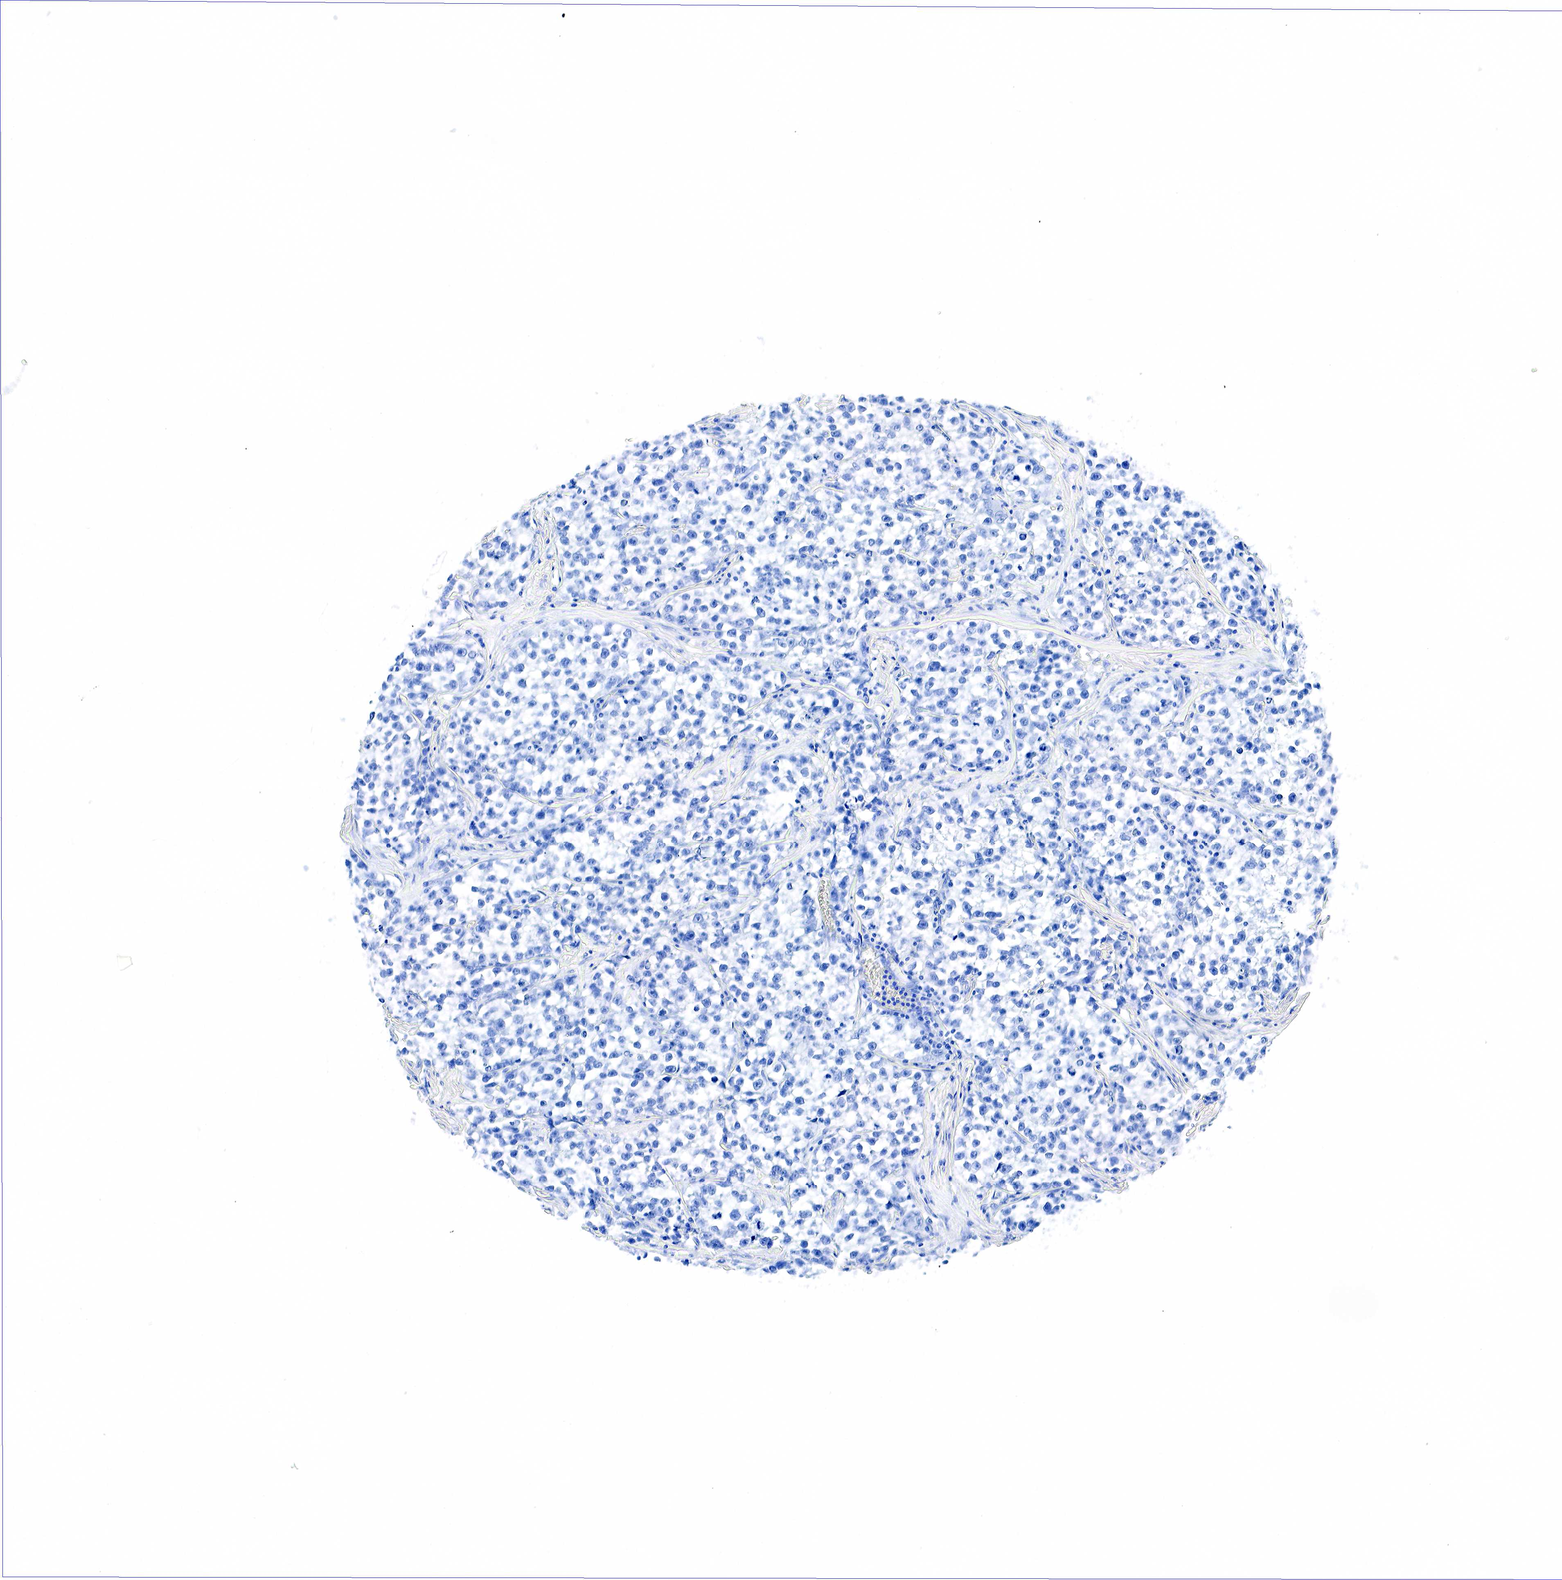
{"staining": {"intensity": "negative", "quantity": "none", "location": "none"}, "tissue": "testis cancer", "cell_type": "Tumor cells", "image_type": "cancer", "snomed": [{"axis": "morphology", "description": "Seminoma, NOS"}, {"axis": "morphology", "description": "Carcinoma, Embryonal, NOS"}, {"axis": "topography", "description": "Testis"}], "caption": "The image displays no staining of tumor cells in testis cancer (seminoma).", "gene": "ACP3", "patient": {"sex": "male", "age": 30}}